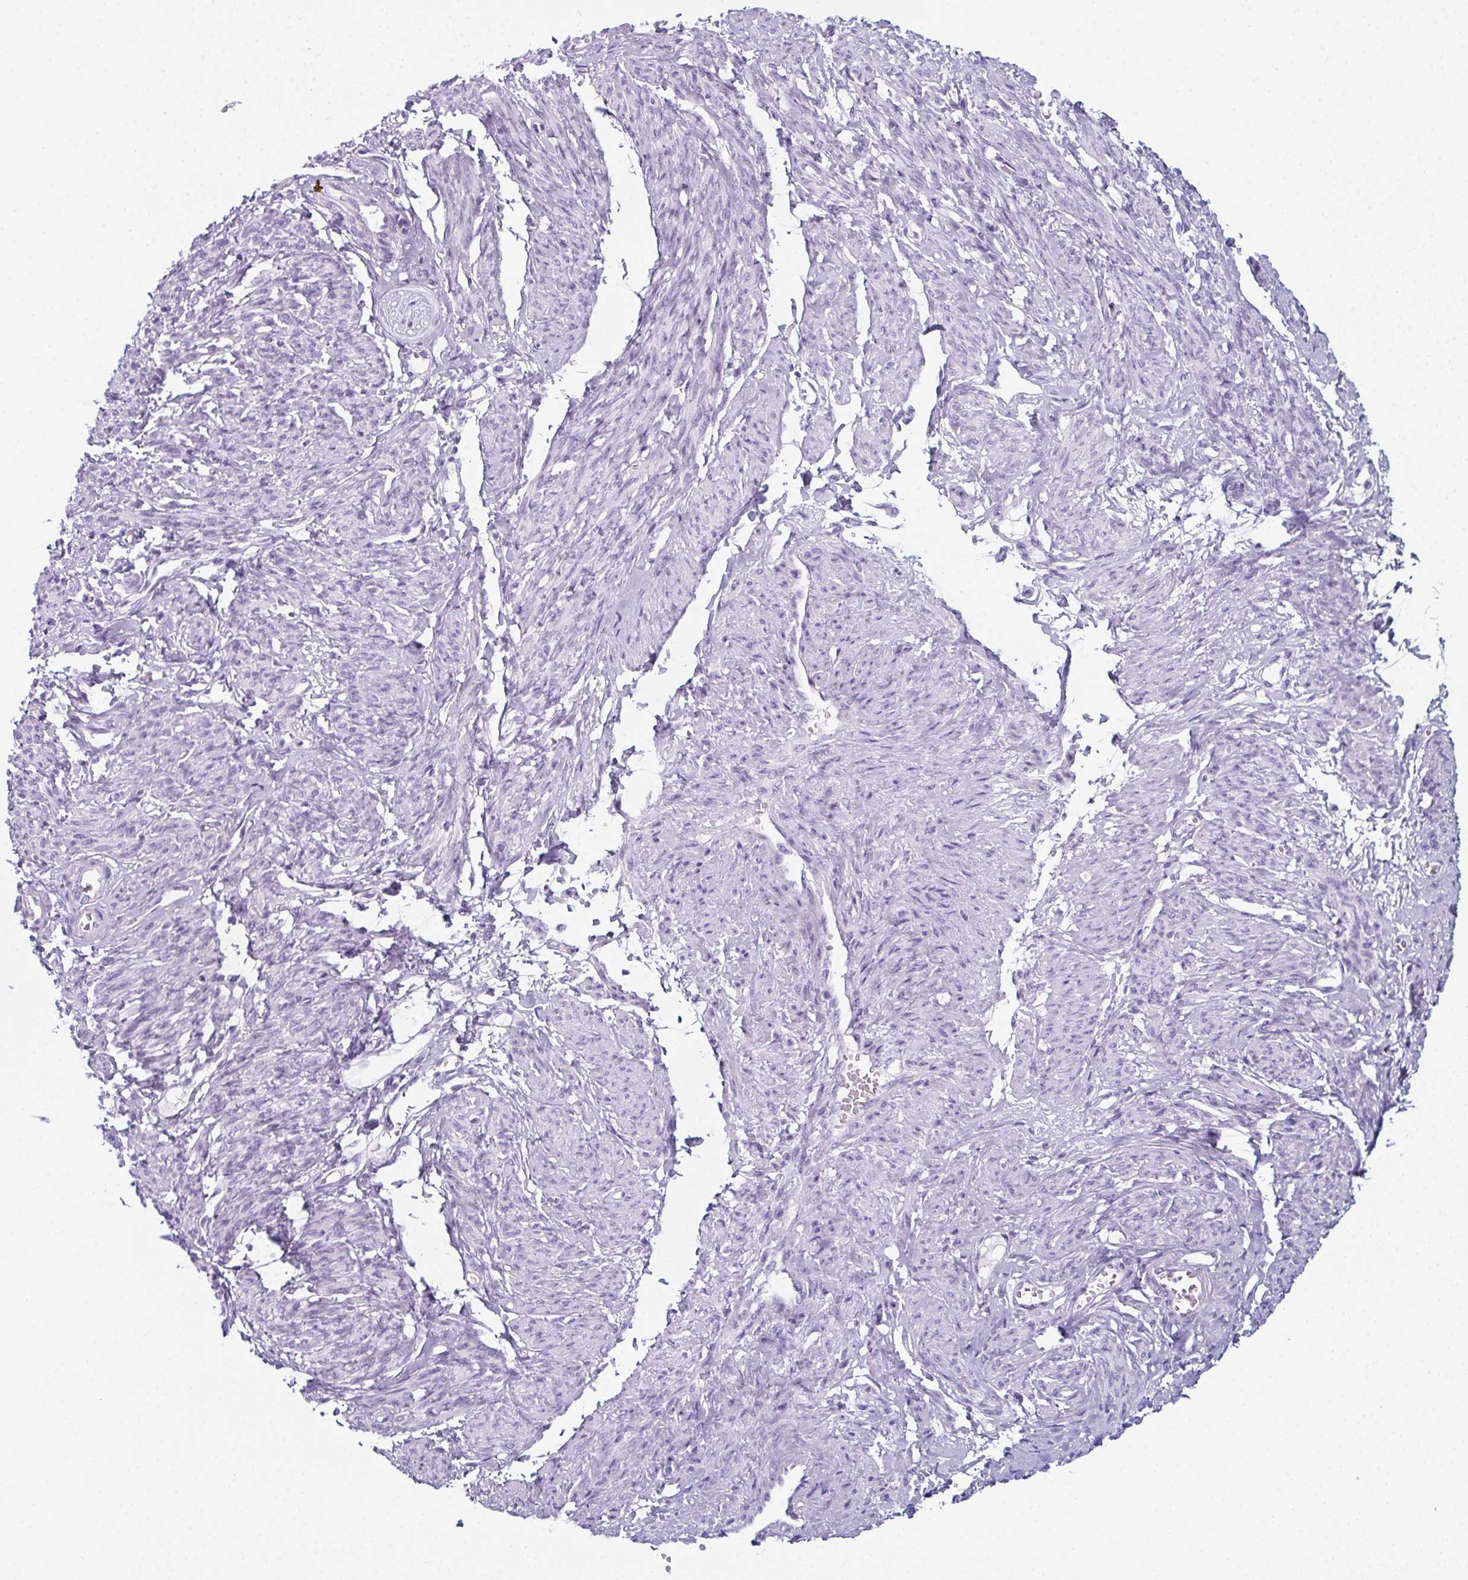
{"staining": {"intensity": "negative", "quantity": "none", "location": "none"}, "tissue": "smooth muscle", "cell_type": "Smooth muscle cells", "image_type": "normal", "snomed": [{"axis": "morphology", "description": "Normal tissue, NOS"}, {"axis": "topography", "description": "Smooth muscle"}], "caption": "A histopathology image of smooth muscle stained for a protein exhibits no brown staining in smooth muscle cells.", "gene": "ENKUR", "patient": {"sex": "female", "age": 65}}